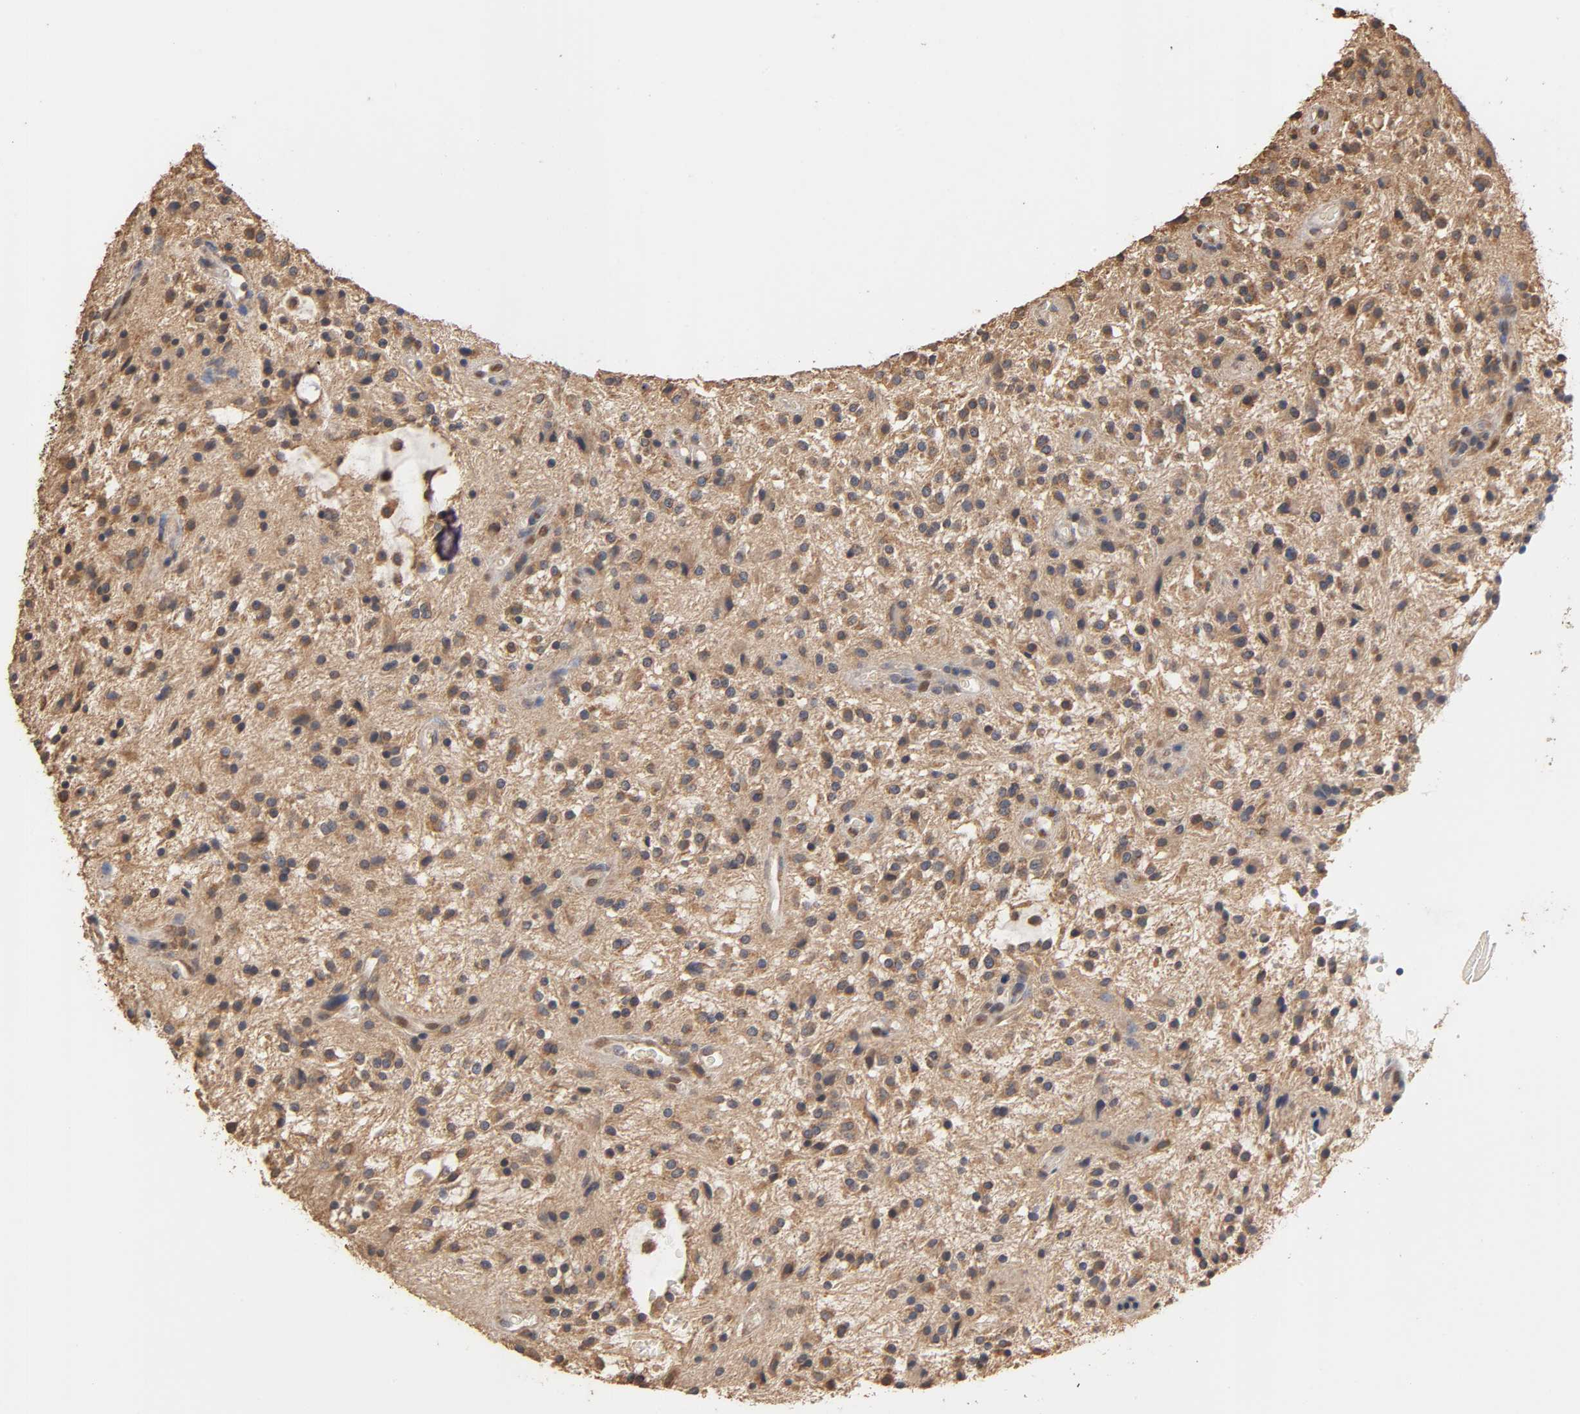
{"staining": {"intensity": "strong", "quantity": ">75%", "location": "cytoplasmic/membranous"}, "tissue": "glioma", "cell_type": "Tumor cells", "image_type": "cancer", "snomed": [{"axis": "morphology", "description": "Glioma, malignant, NOS"}, {"axis": "topography", "description": "Cerebellum"}], "caption": "Tumor cells display high levels of strong cytoplasmic/membranous expression in about >75% of cells in glioma (malignant).", "gene": "PKN1", "patient": {"sex": "female", "age": 10}}